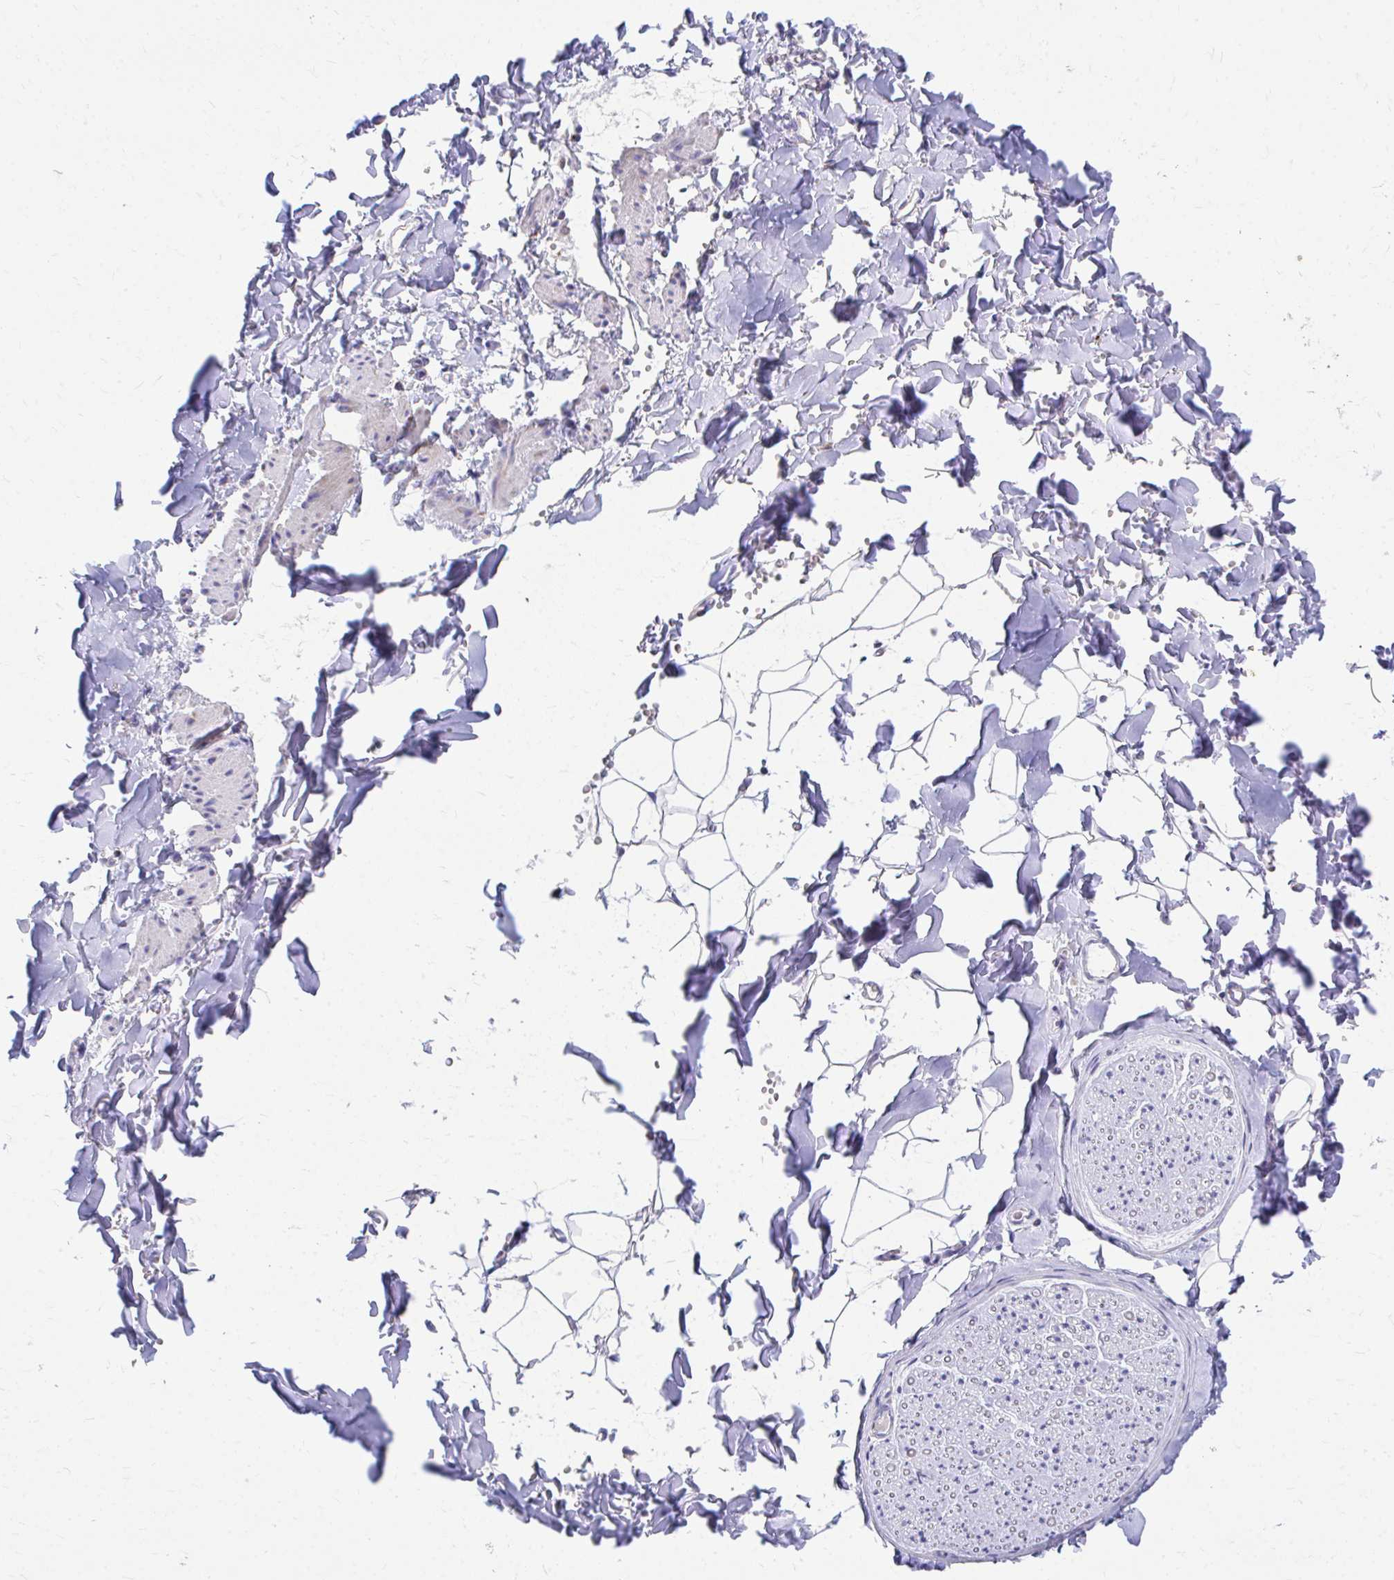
{"staining": {"intensity": "negative", "quantity": "none", "location": "none"}, "tissue": "adipose tissue", "cell_type": "Adipocytes", "image_type": "normal", "snomed": [{"axis": "morphology", "description": "Normal tissue, NOS"}, {"axis": "topography", "description": "Cartilage tissue"}, {"axis": "topography", "description": "Bronchus"}, {"axis": "topography", "description": "Peripheral nerve tissue"}], "caption": "Adipocytes show no significant protein staining in benign adipose tissue. The staining was performed using DAB to visualize the protein expression in brown, while the nuclei were stained in blue with hematoxylin (Magnification: 20x).", "gene": "MRPL19", "patient": {"sex": "female", "age": 59}}